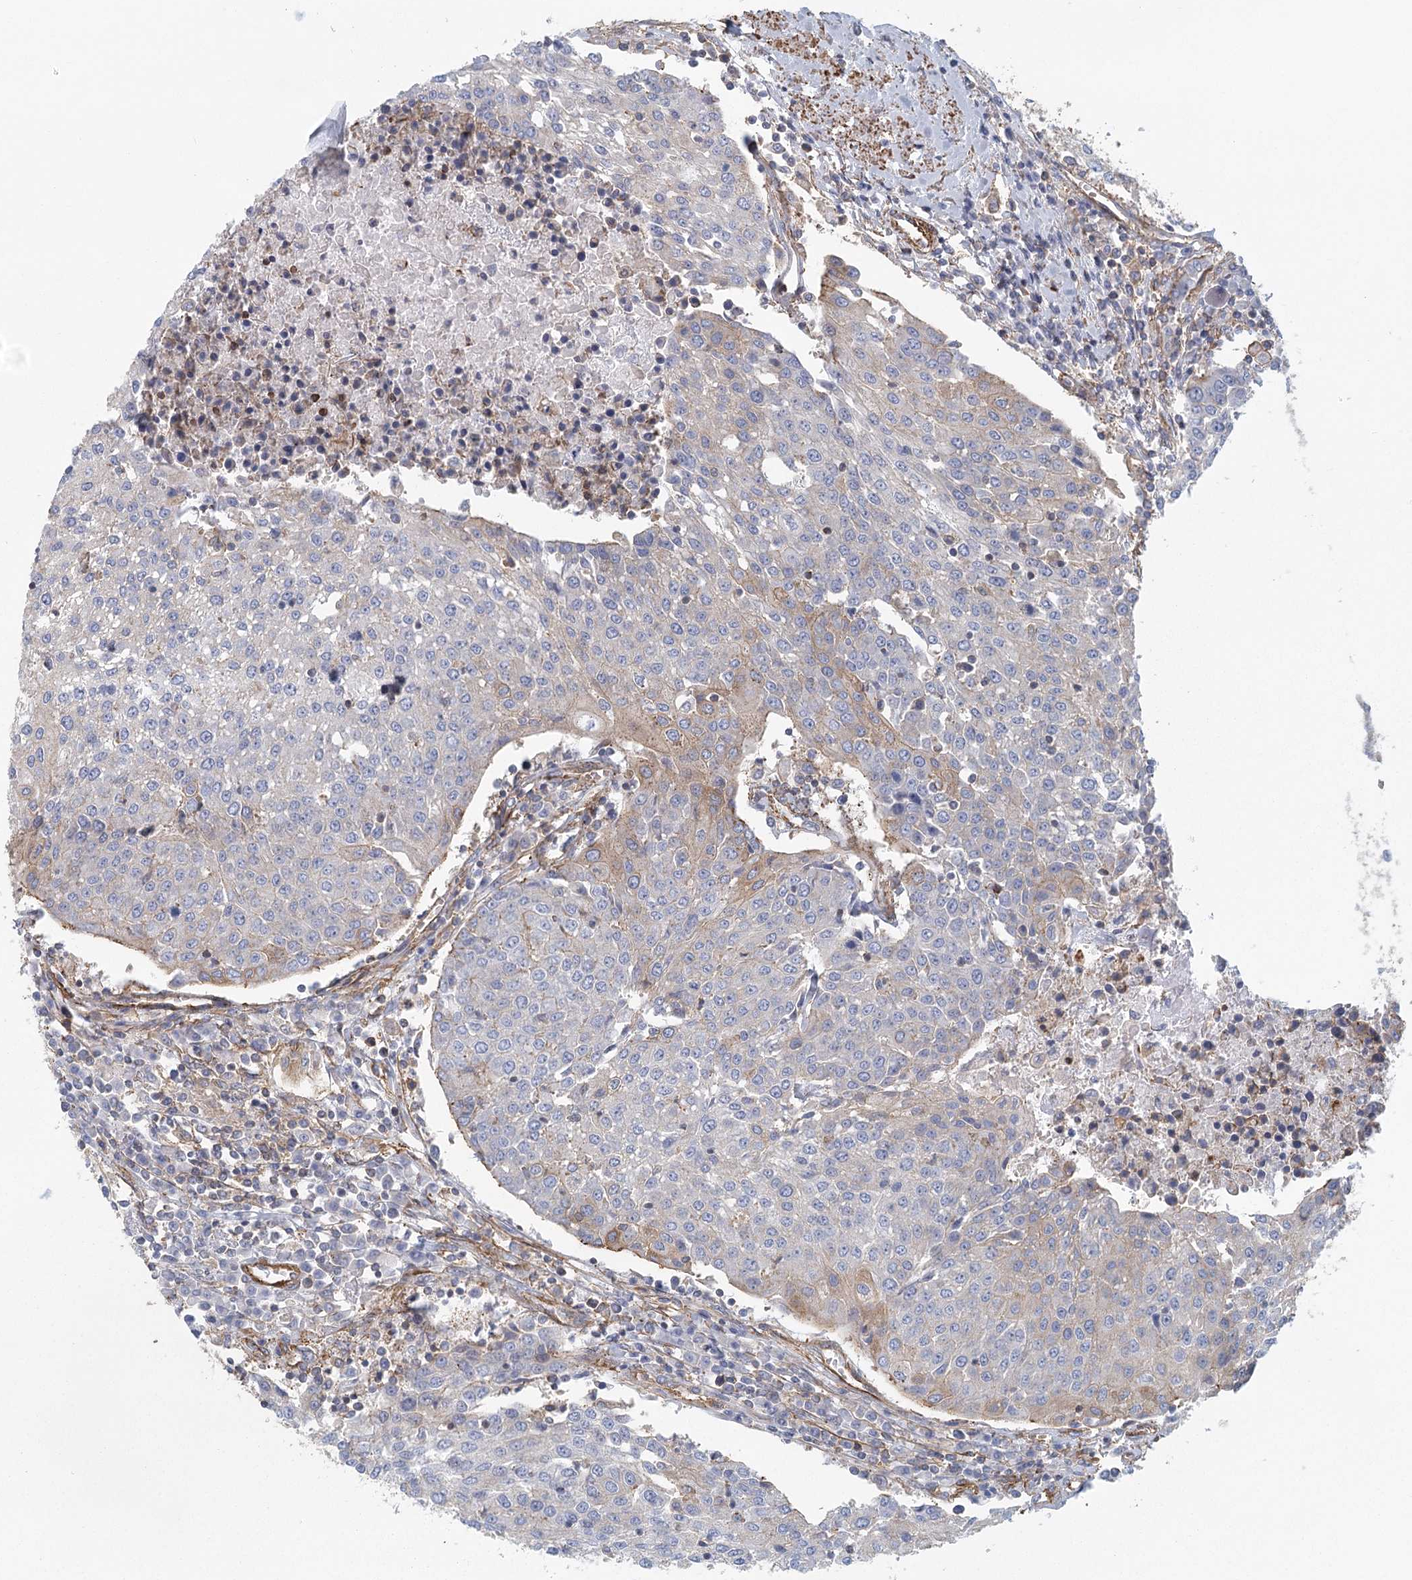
{"staining": {"intensity": "weak", "quantity": "<25%", "location": "cytoplasmic/membranous"}, "tissue": "urothelial cancer", "cell_type": "Tumor cells", "image_type": "cancer", "snomed": [{"axis": "morphology", "description": "Urothelial carcinoma, High grade"}, {"axis": "topography", "description": "Urinary bladder"}], "caption": "DAB immunohistochemical staining of human high-grade urothelial carcinoma demonstrates no significant staining in tumor cells.", "gene": "IFT46", "patient": {"sex": "female", "age": 85}}